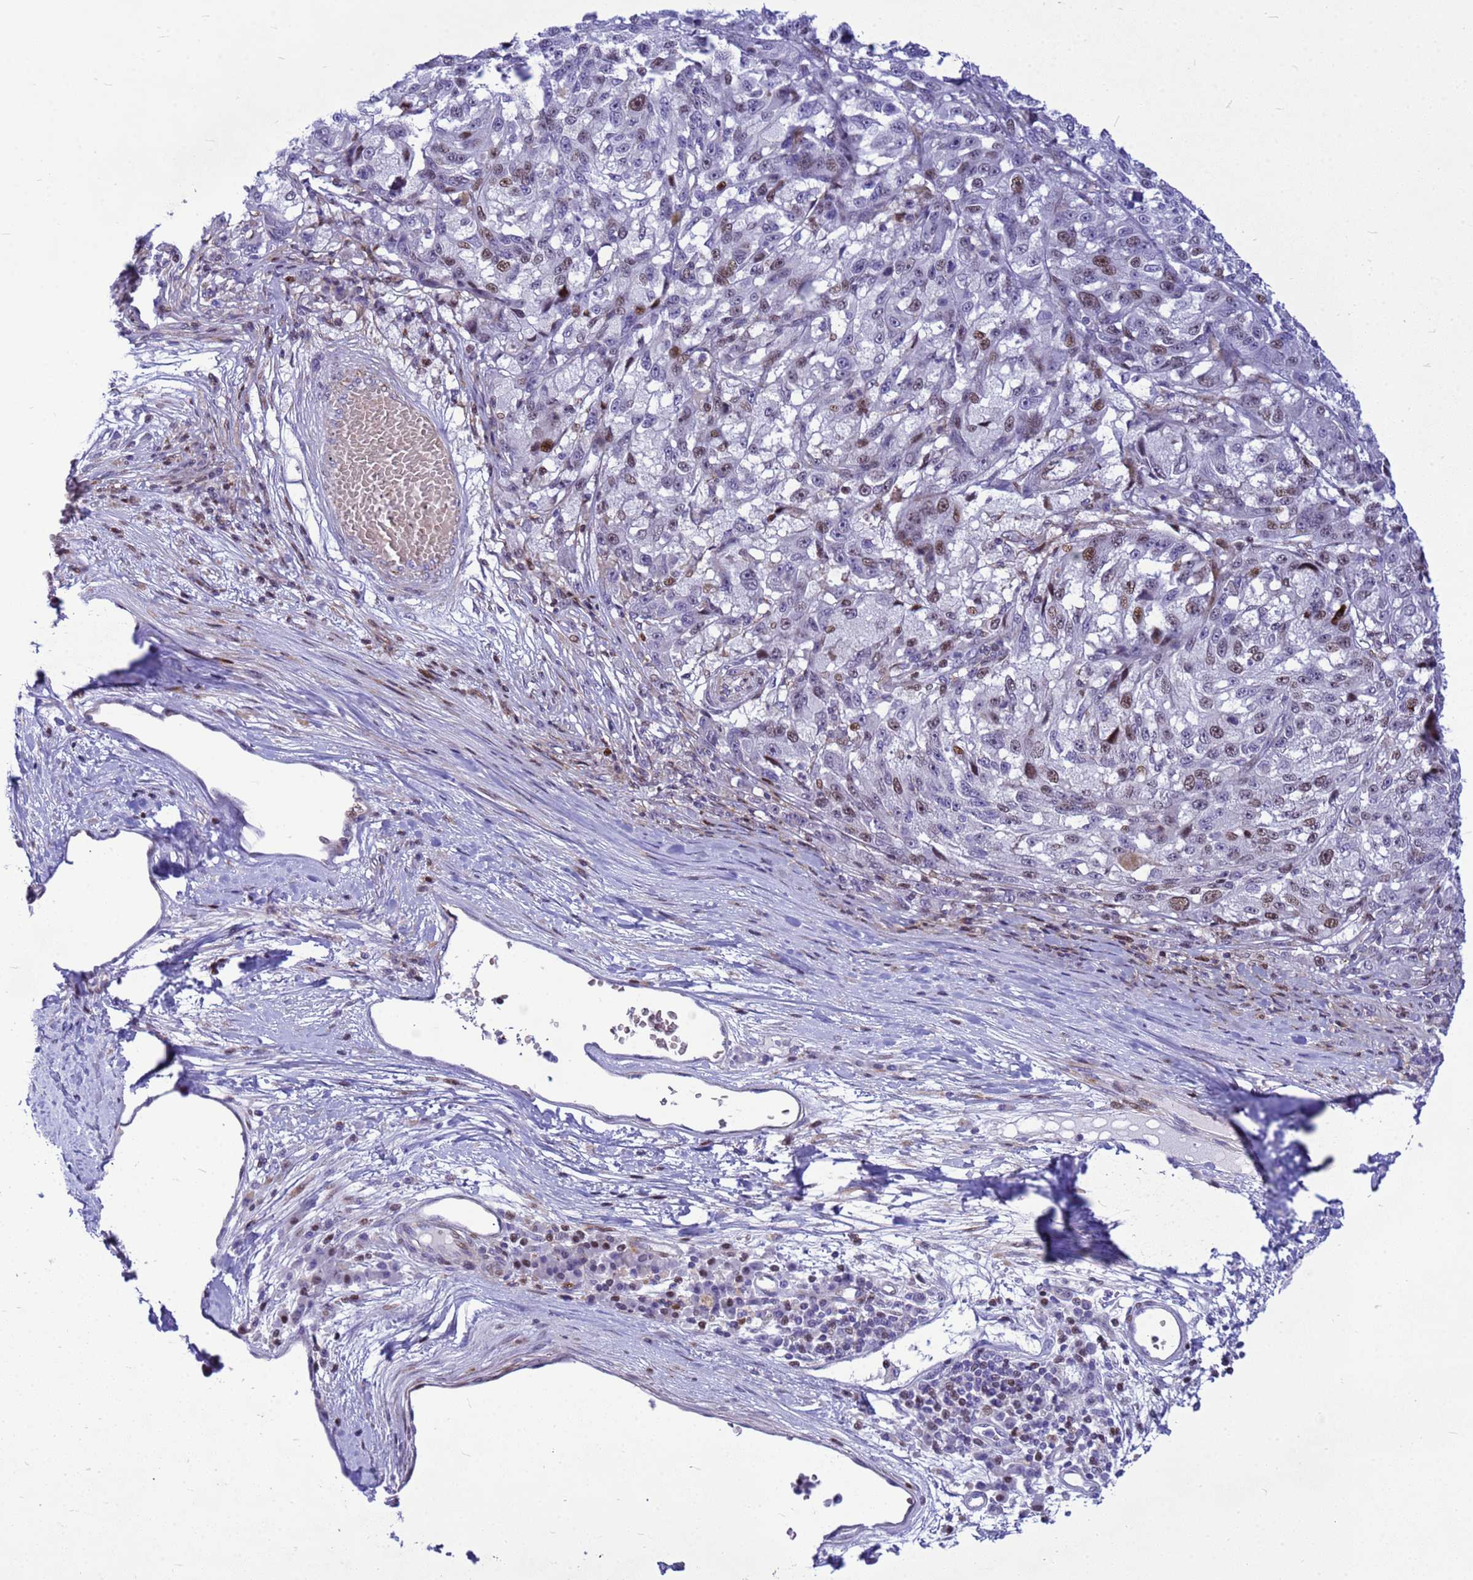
{"staining": {"intensity": "moderate", "quantity": "<25%", "location": "nuclear"}, "tissue": "melanoma", "cell_type": "Tumor cells", "image_type": "cancer", "snomed": [{"axis": "morphology", "description": "Malignant melanoma, NOS"}, {"axis": "topography", "description": "Skin"}], "caption": "A brown stain shows moderate nuclear staining of a protein in human melanoma tumor cells.", "gene": "ADAMTS7", "patient": {"sex": "male", "age": 53}}